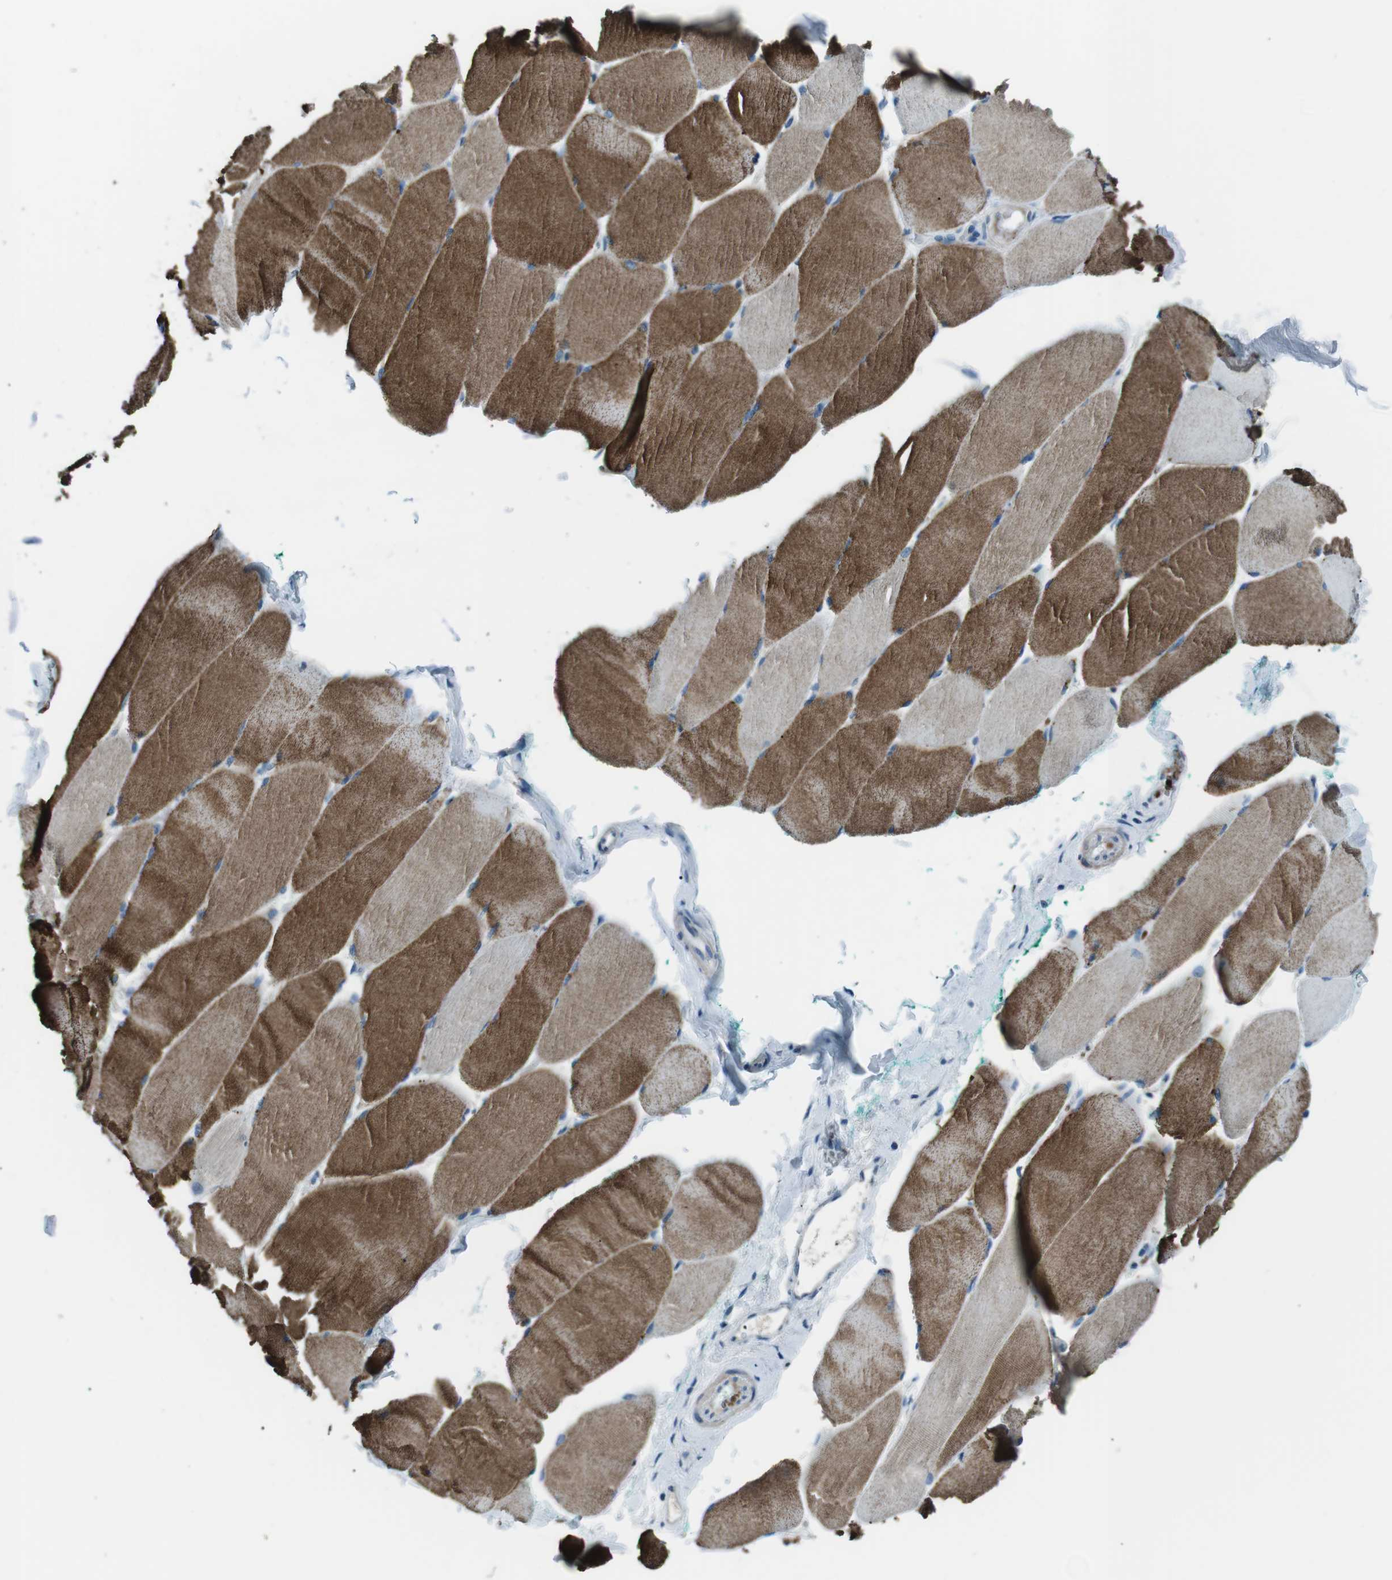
{"staining": {"intensity": "moderate", "quantity": "25%-75%", "location": "cytoplasmic/membranous"}, "tissue": "skeletal muscle", "cell_type": "Myocytes", "image_type": "normal", "snomed": [{"axis": "morphology", "description": "Normal tissue, NOS"}, {"axis": "morphology", "description": "Squamous cell carcinoma, NOS"}, {"axis": "topography", "description": "Skeletal muscle"}], "caption": "Myocytes display medium levels of moderate cytoplasmic/membranous expression in about 25%-75% of cells in unremarkable human skeletal muscle.", "gene": "ST6GAL1", "patient": {"sex": "male", "age": 51}}